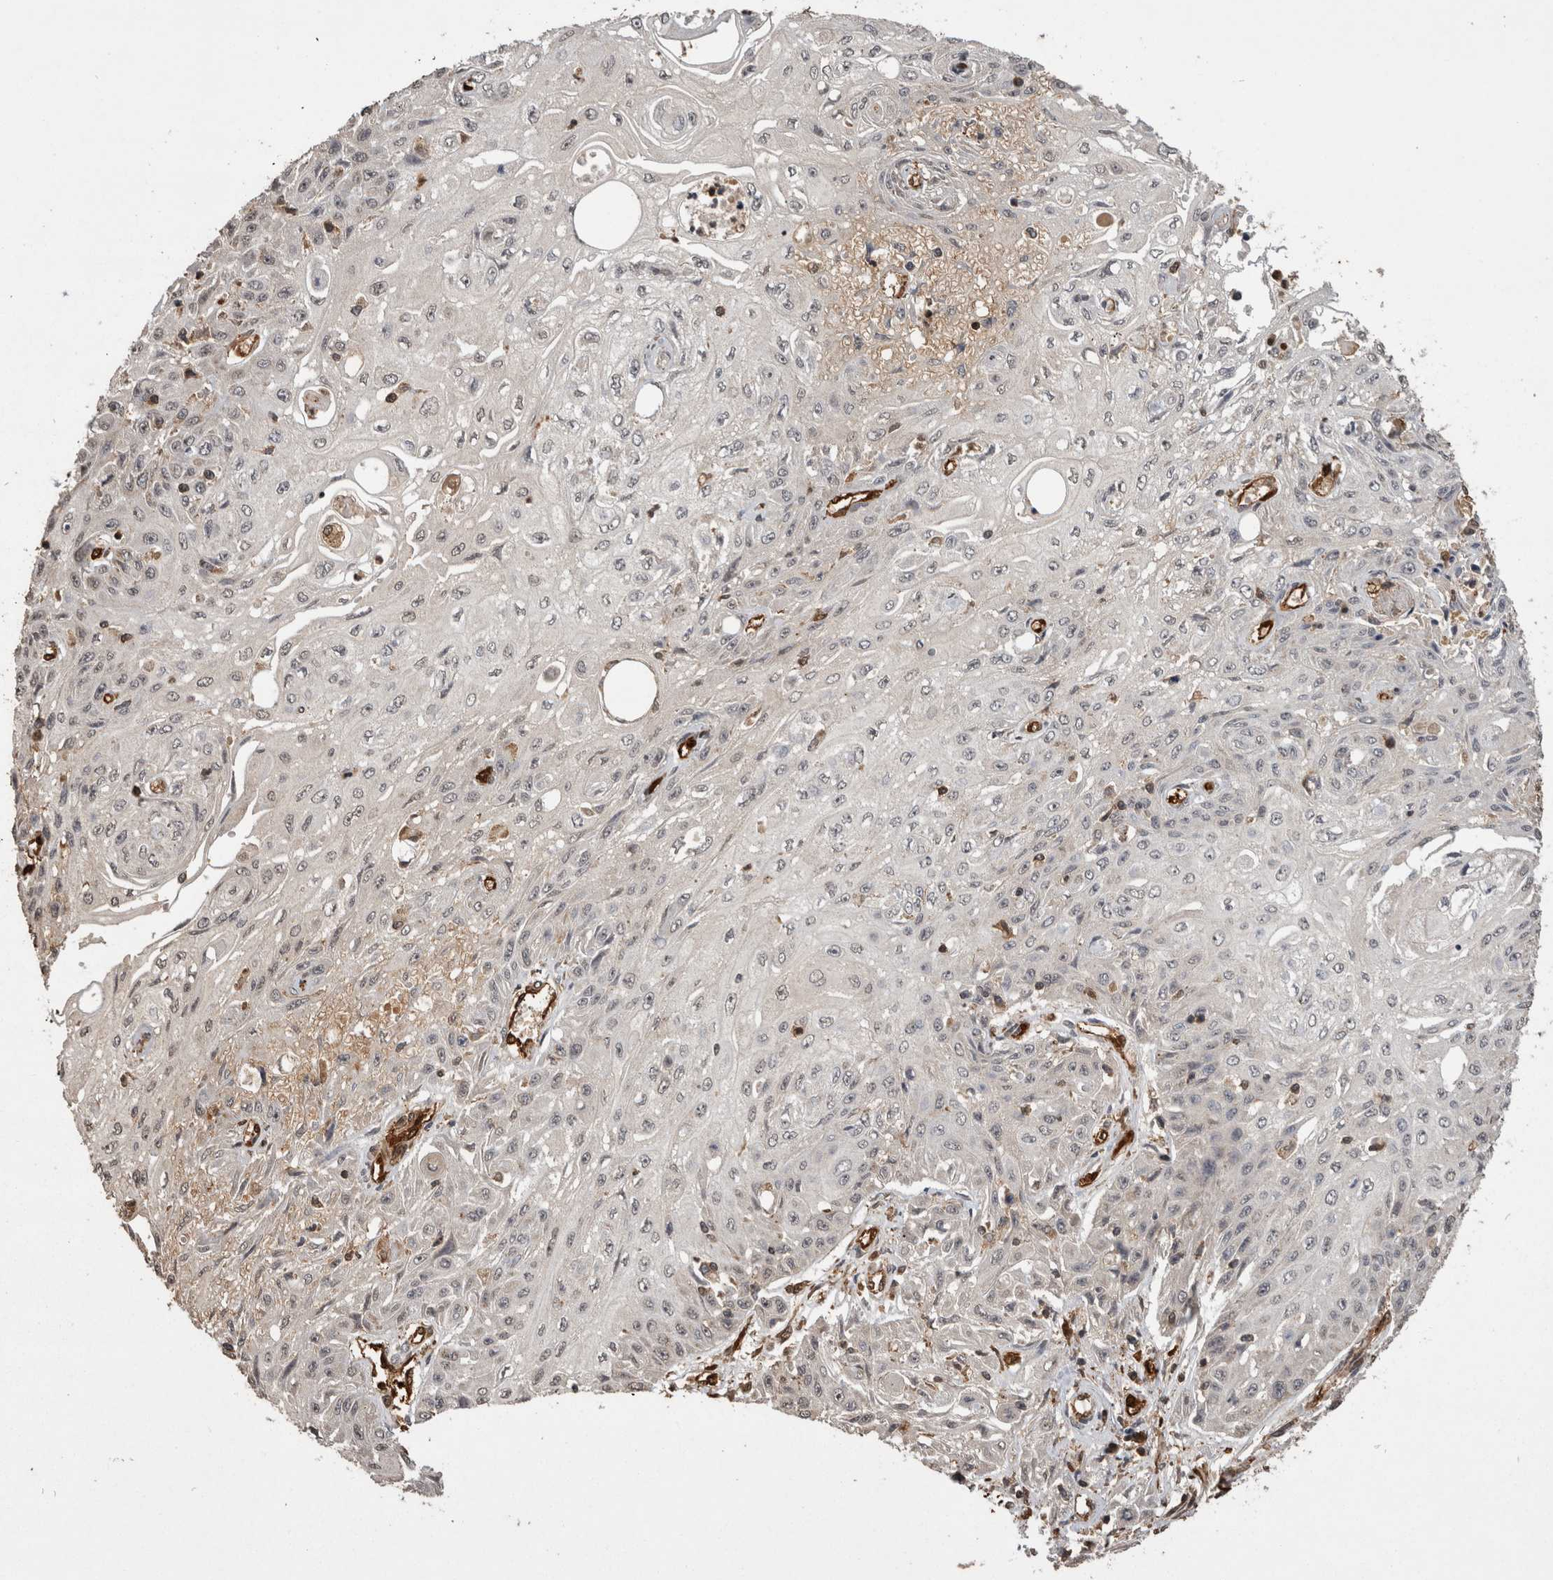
{"staining": {"intensity": "negative", "quantity": "none", "location": "none"}, "tissue": "skin cancer", "cell_type": "Tumor cells", "image_type": "cancer", "snomed": [{"axis": "morphology", "description": "Squamous cell carcinoma, NOS"}, {"axis": "morphology", "description": "Squamous cell carcinoma, metastatic, NOS"}, {"axis": "topography", "description": "Skin"}, {"axis": "topography", "description": "Lymph node"}], "caption": "Immunohistochemistry (IHC) micrograph of neoplastic tissue: human skin cancer (squamous cell carcinoma) stained with DAB (3,3'-diaminobenzidine) shows no significant protein positivity in tumor cells.", "gene": "LXN", "patient": {"sex": "male", "age": 75}}